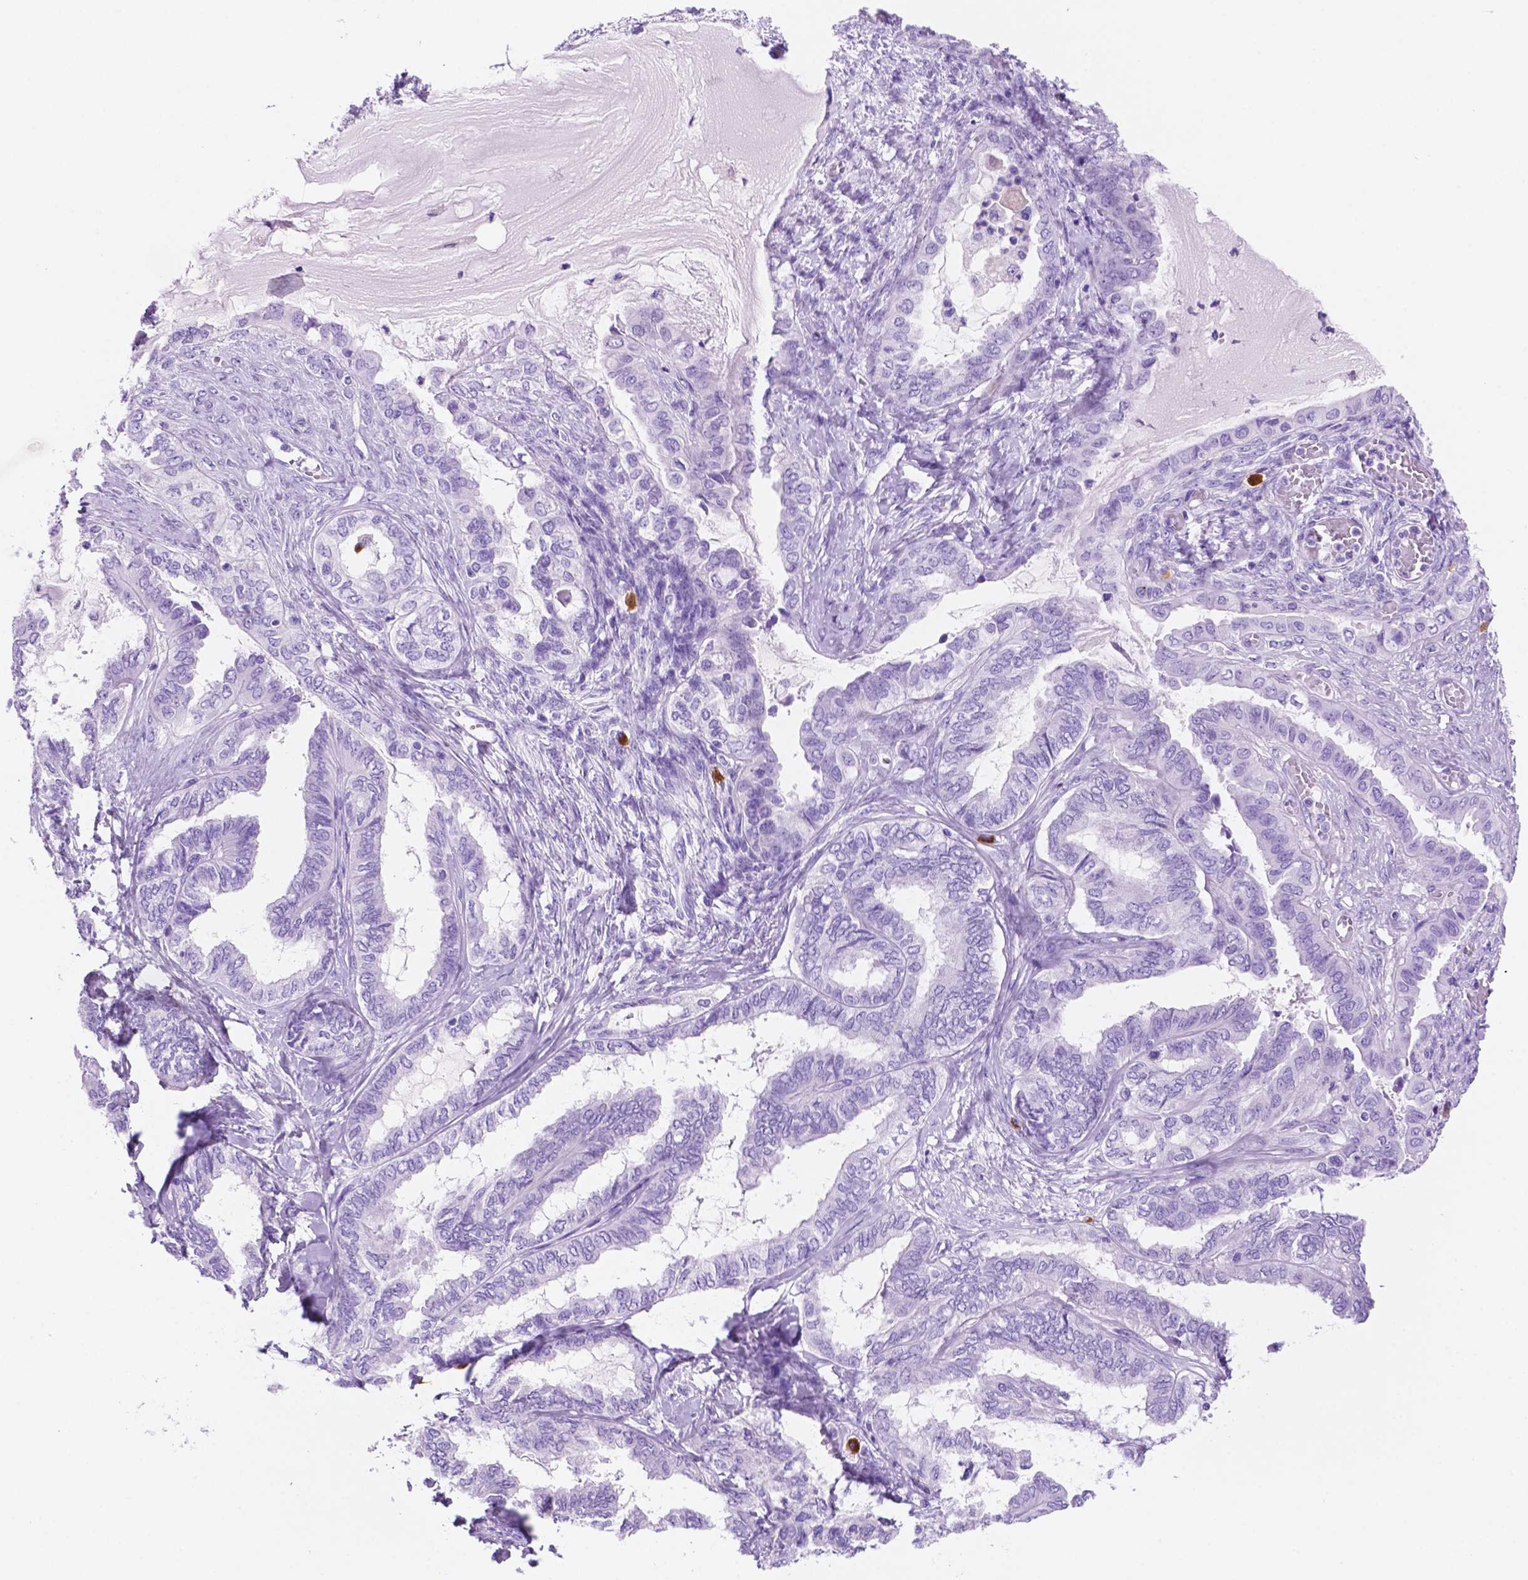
{"staining": {"intensity": "negative", "quantity": "none", "location": "none"}, "tissue": "ovarian cancer", "cell_type": "Tumor cells", "image_type": "cancer", "snomed": [{"axis": "morphology", "description": "Carcinoma, endometroid"}, {"axis": "topography", "description": "Ovary"}], "caption": "Immunohistochemistry (IHC) micrograph of neoplastic tissue: ovarian cancer stained with DAB reveals no significant protein positivity in tumor cells. (Stains: DAB (3,3'-diaminobenzidine) immunohistochemistry (IHC) with hematoxylin counter stain, Microscopy: brightfield microscopy at high magnification).", "gene": "FOXB2", "patient": {"sex": "female", "age": 70}}